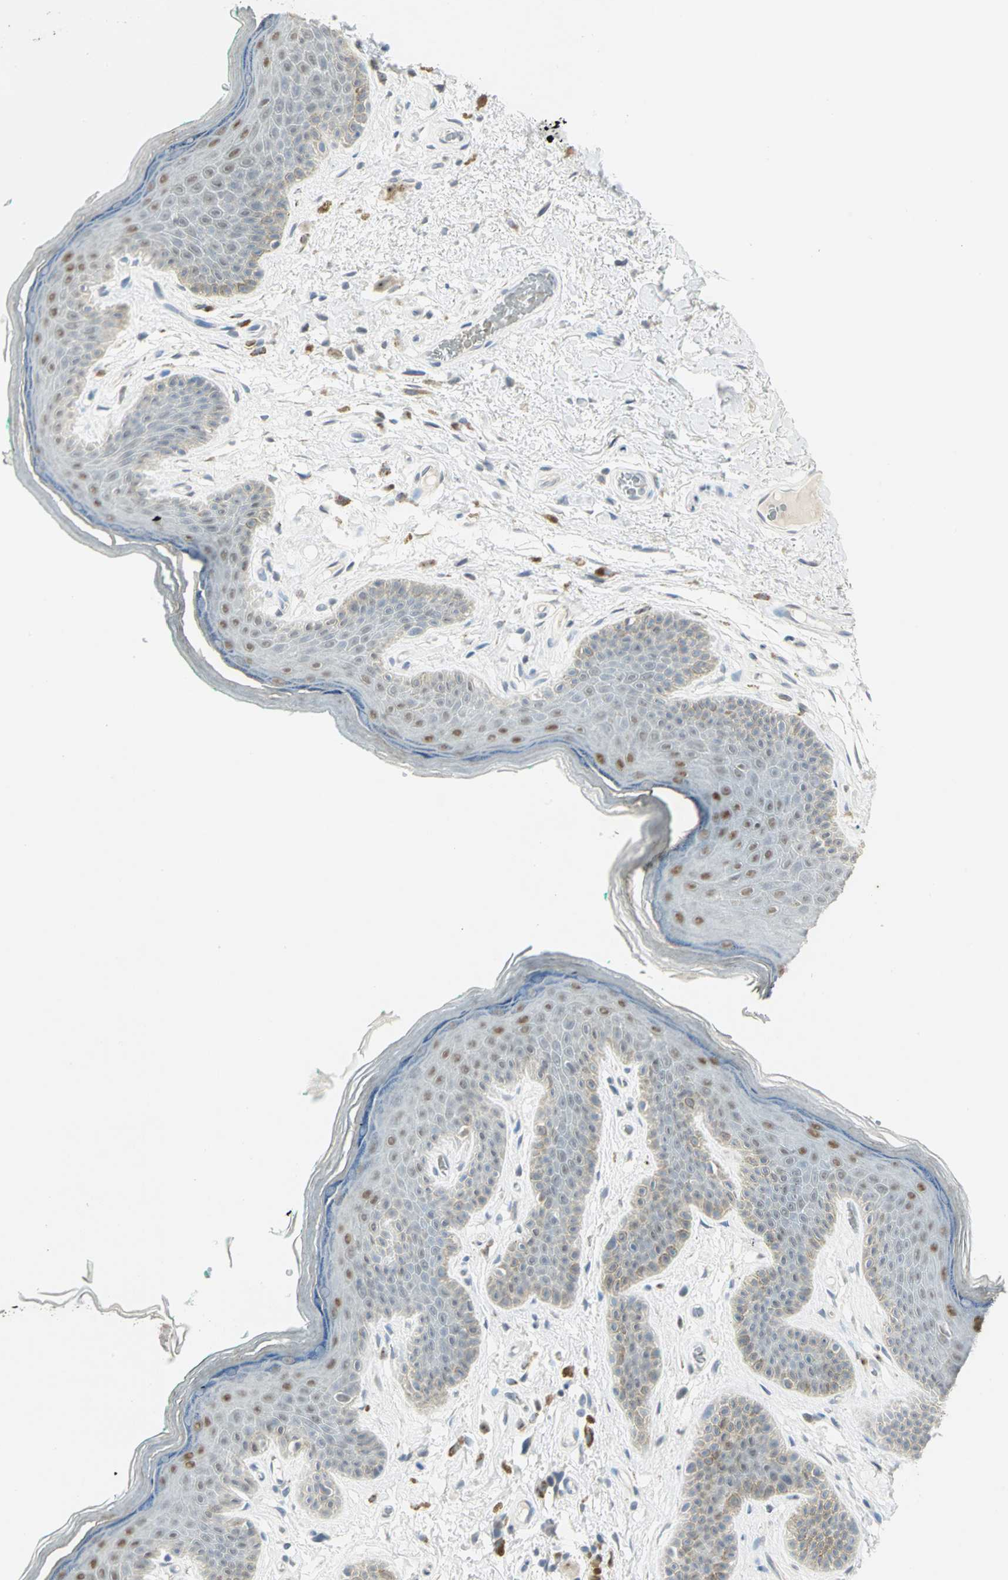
{"staining": {"intensity": "moderate", "quantity": "<25%", "location": "nuclear"}, "tissue": "skin", "cell_type": "Epidermal cells", "image_type": "normal", "snomed": [{"axis": "morphology", "description": "Normal tissue, NOS"}, {"axis": "topography", "description": "Anal"}], "caption": "Immunohistochemical staining of normal human skin shows <25% levels of moderate nuclear protein expression in approximately <25% of epidermal cells.", "gene": "BCL6", "patient": {"sex": "male", "age": 74}}